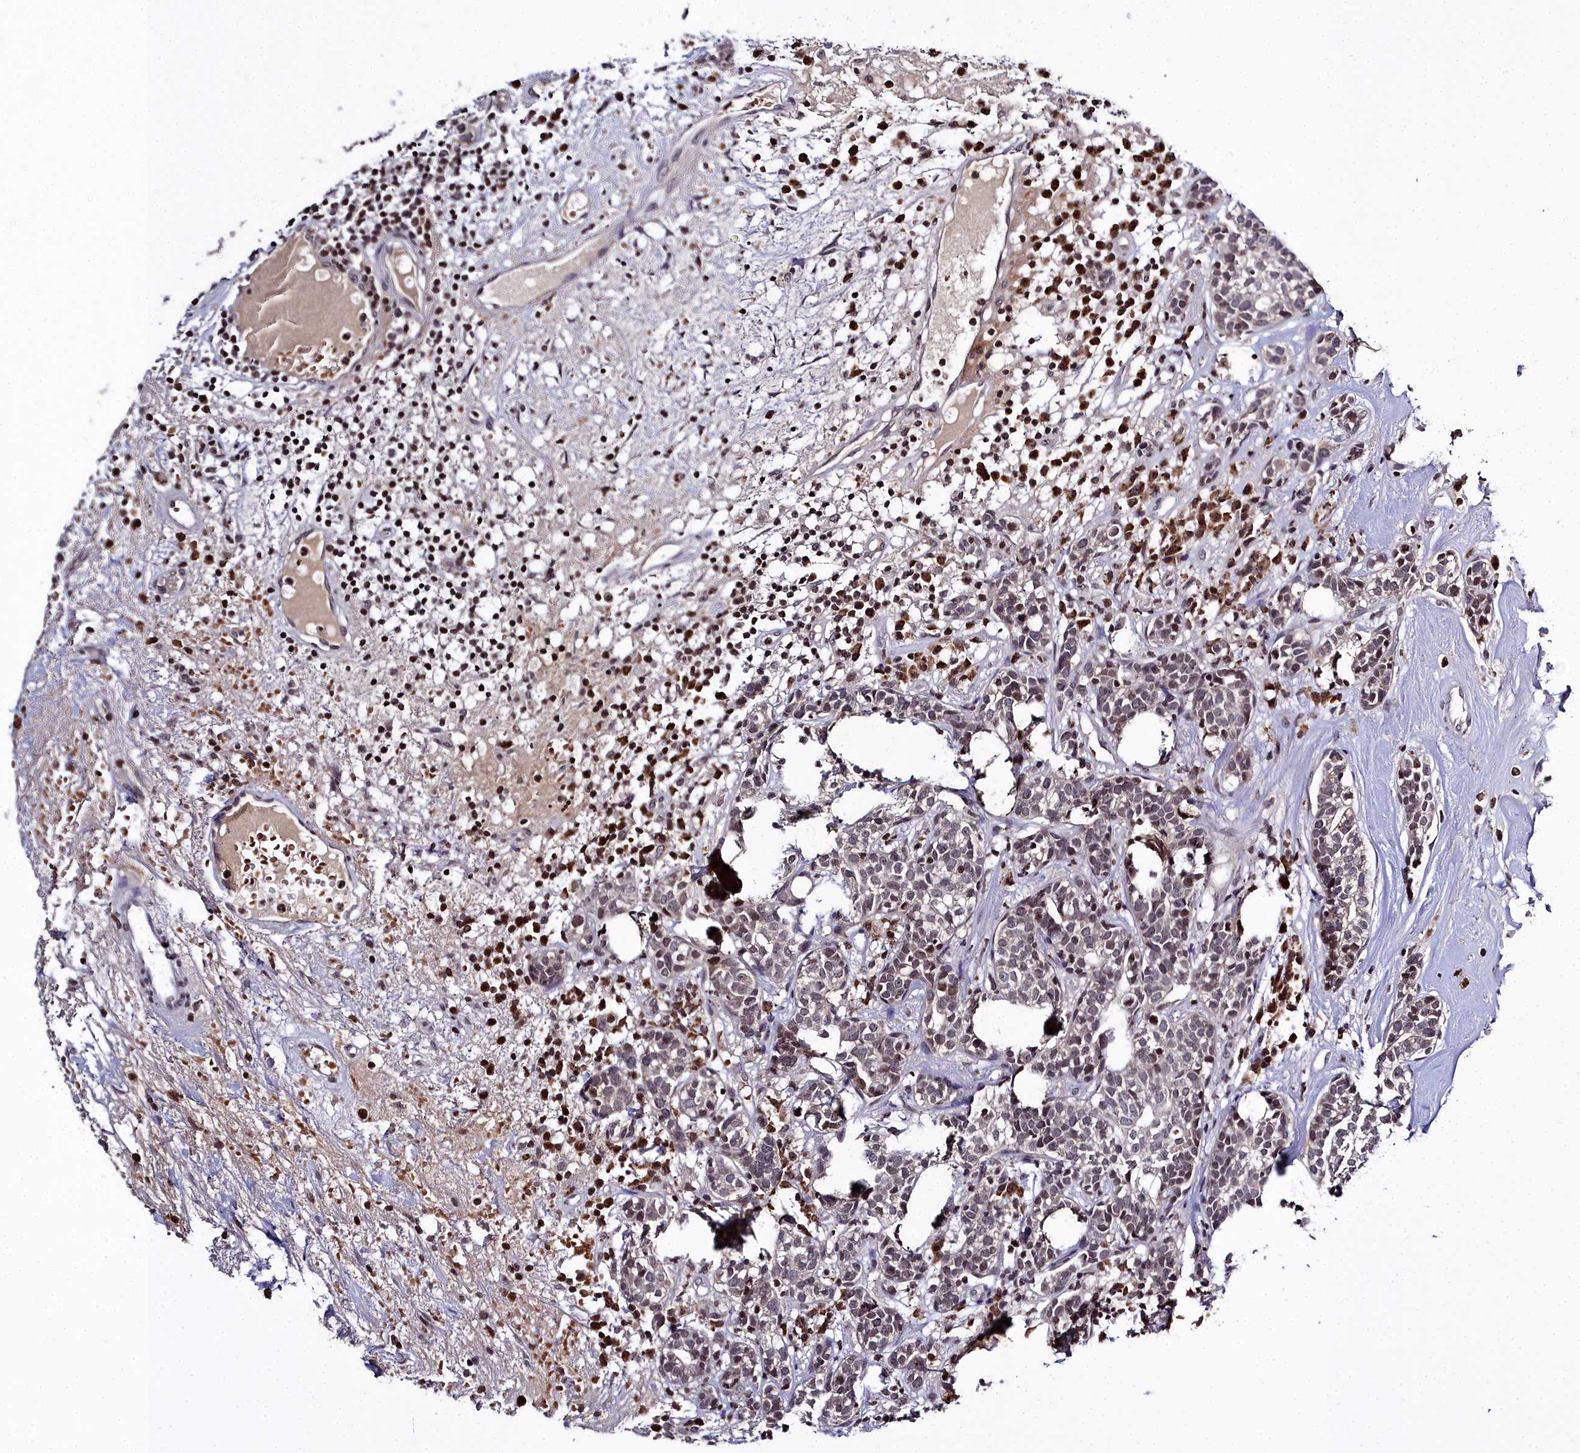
{"staining": {"intensity": "negative", "quantity": "none", "location": "none"}, "tissue": "head and neck cancer", "cell_type": "Tumor cells", "image_type": "cancer", "snomed": [{"axis": "morphology", "description": "Adenocarcinoma, NOS"}, {"axis": "topography", "description": "Salivary gland"}, {"axis": "topography", "description": "Head-Neck"}], "caption": "This is an IHC micrograph of head and neck cancer (adenocarcinoma). There is no staining in tumor cells.", "gene": "FZD4", "patient": {"sex": "female", "age": 65}}